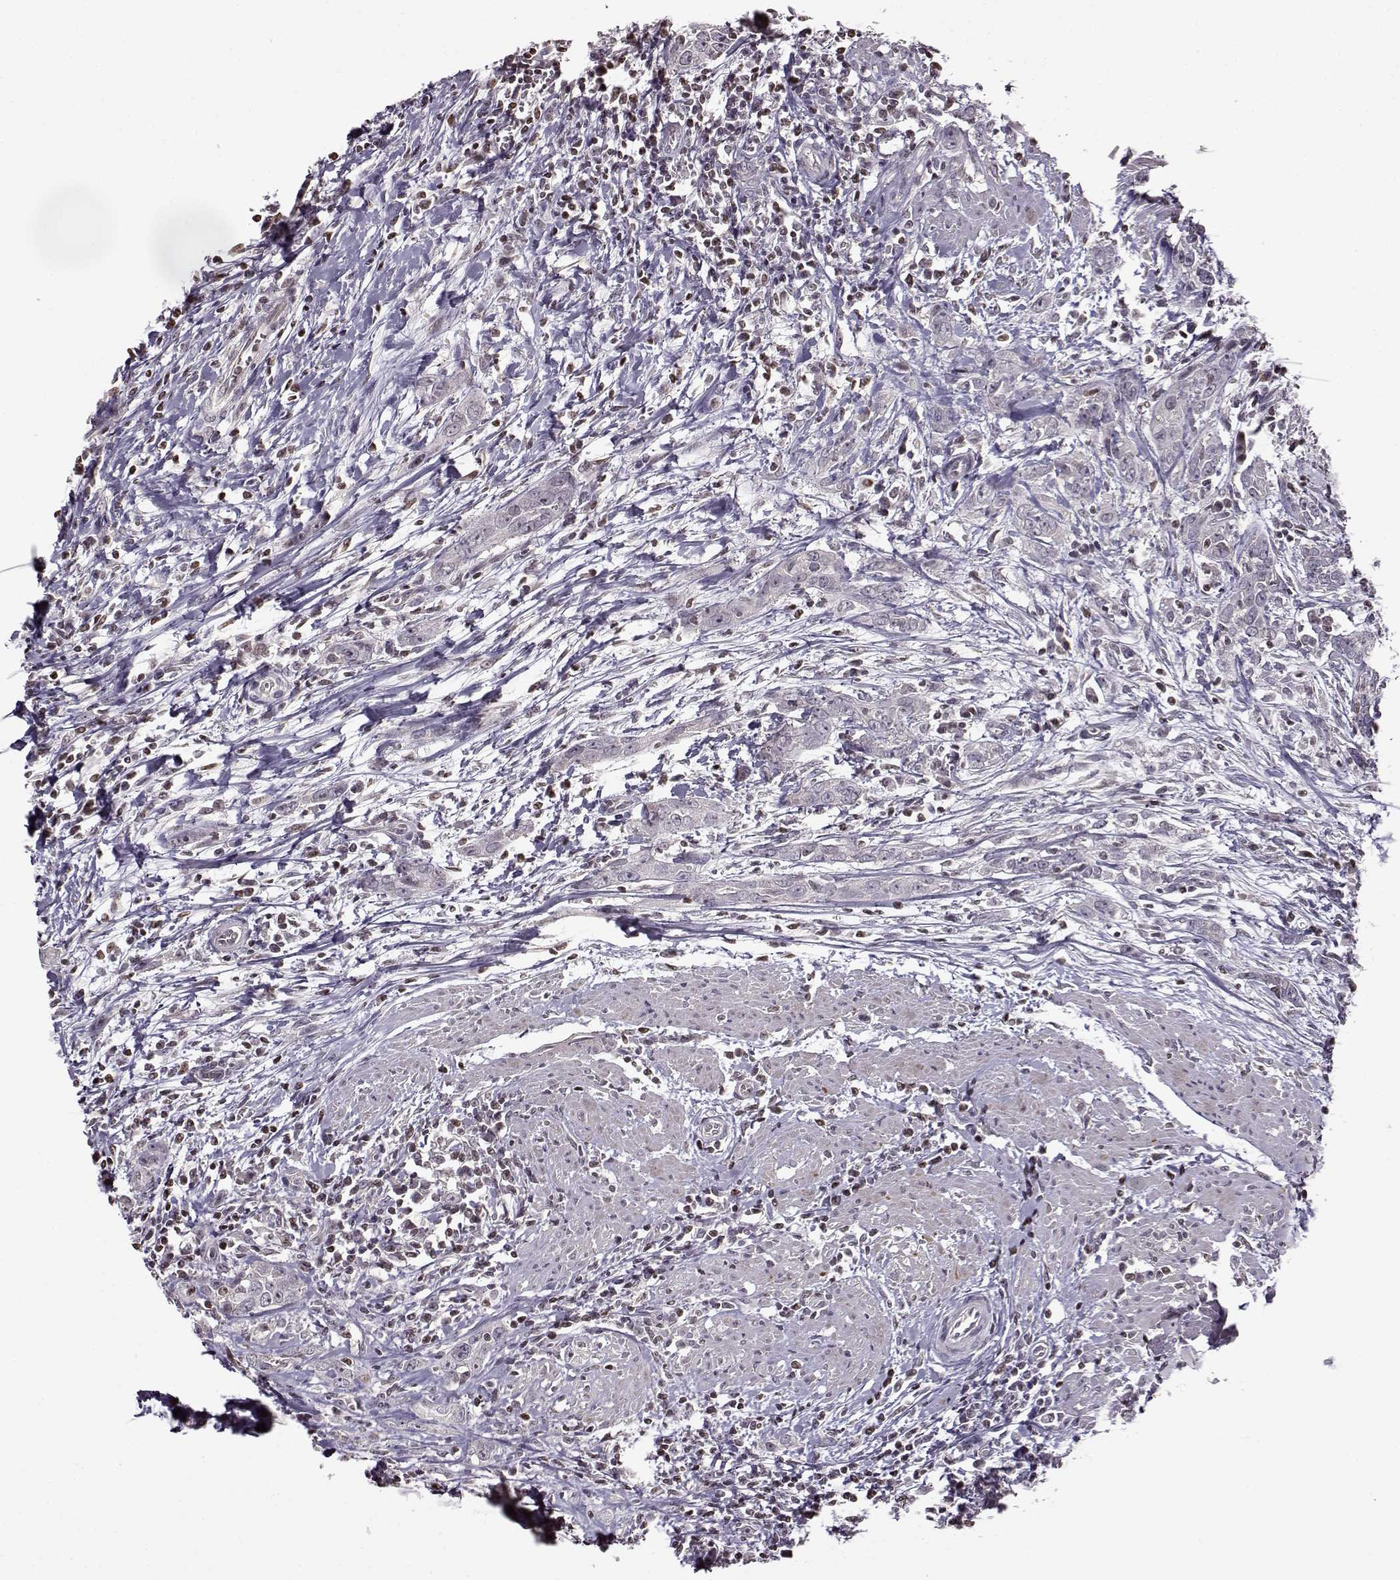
{"staining": {"intensity": "negative", "quantity": "none", "location": "none"}, "tissue": "urothelial cancer", "cell_type": "Tumor cells", "image_type": "cancer", "snomed": [{"axis": "morphology", "description": "Urothelial carcinoma, High grade"}, {"axis": "topography", "description": "Urinary bladder"}], "caption": "Immunohistochemistry (IHC) photomicrograph of urothelial cancer stained for a protein (brown), which exhibits no positivity in tumor cells.", "gene": "FSHB", "patient": {"sex": "male", "age": 83}}